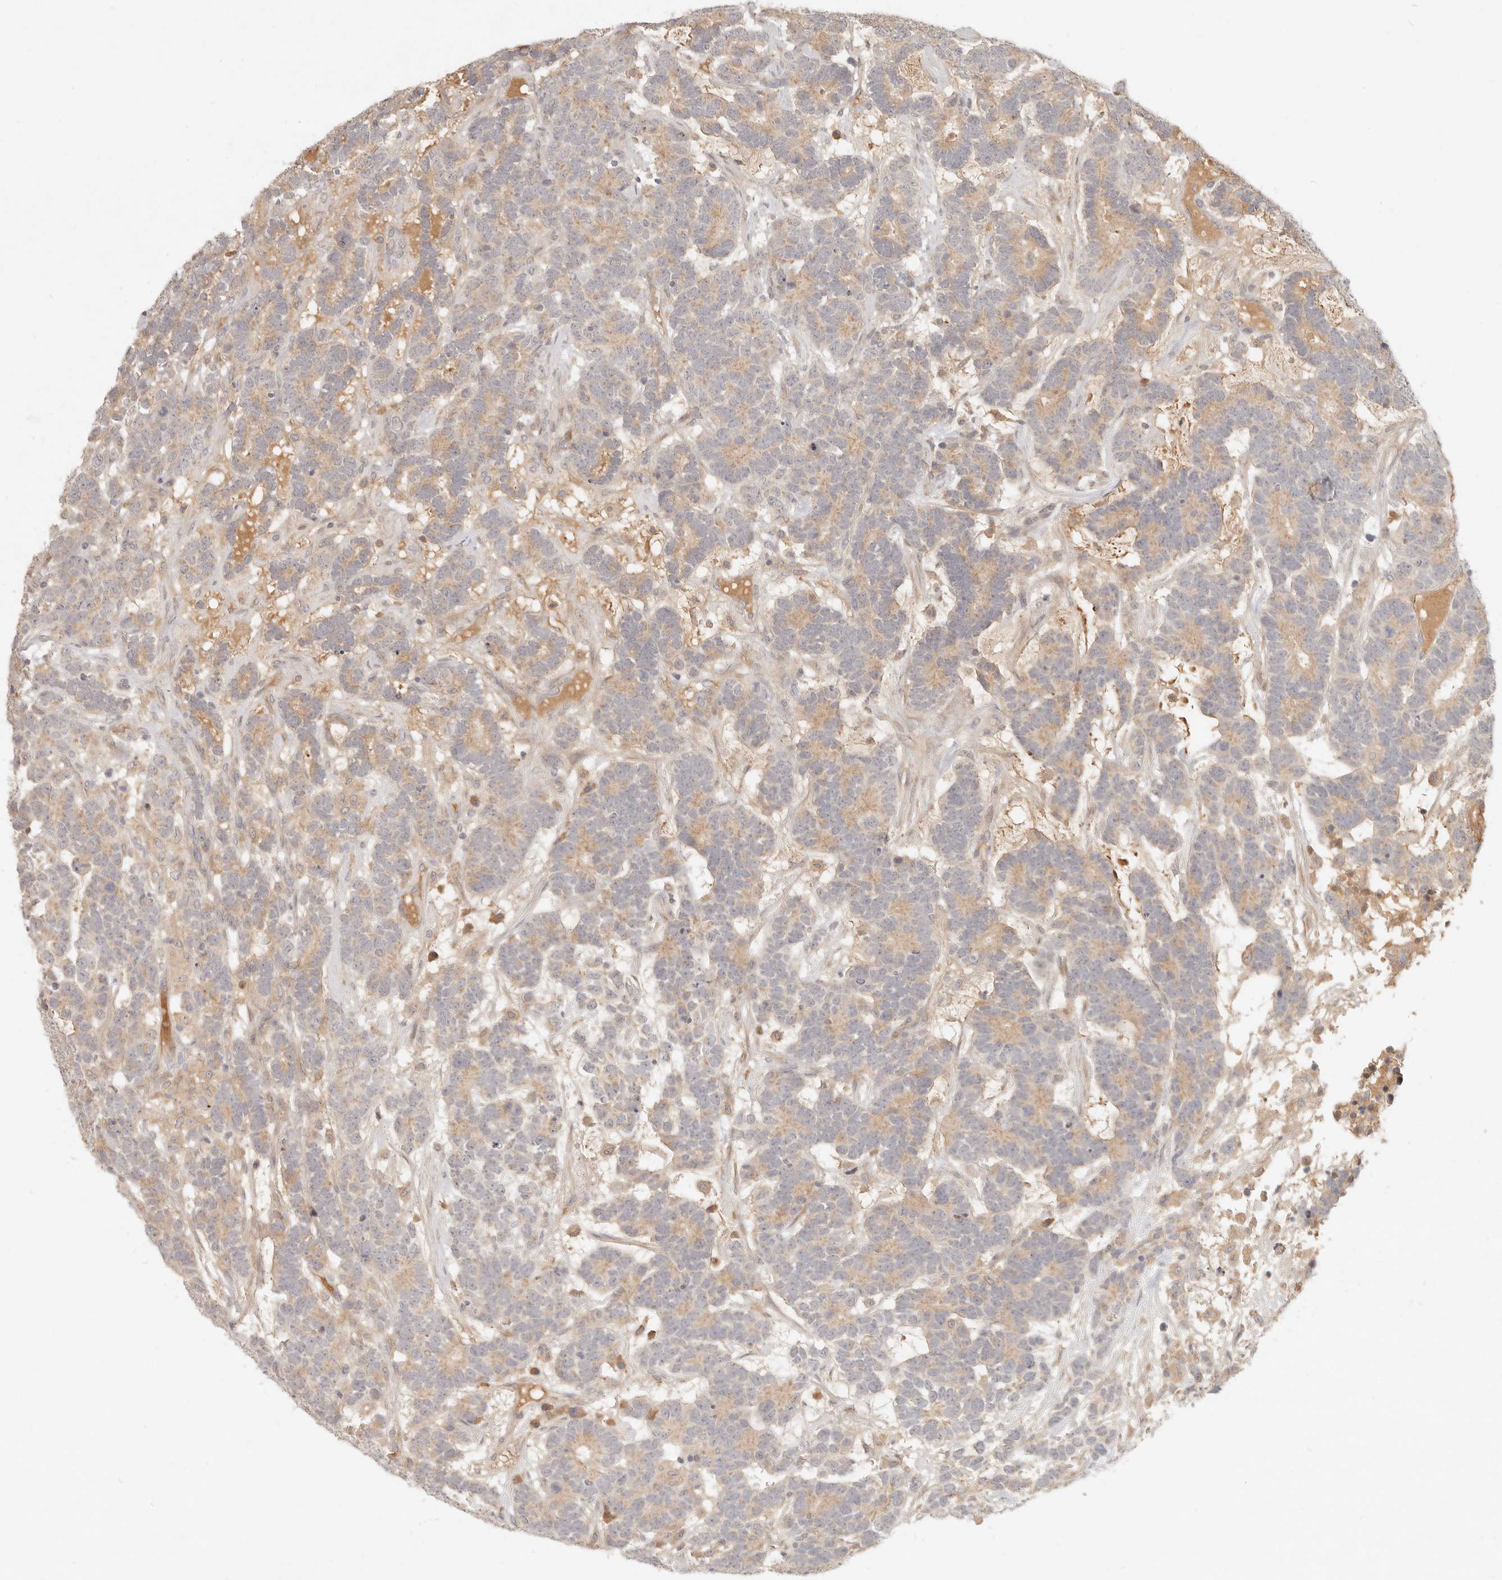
{"staining": {"intensity": "weak", "quantity": "25%-75%", "location": "cytoplasmic/membranous"}, "tissue": "testis cancer", "cell_type": "Tumor cells", "image_type": "cancer", "snomed": [{"axis": "morphology", "description": "Carcinoma, Embryonal, NOS"}, {"axis": "topography", "description": "Testis"}], "caption": "Brown immunohistochemical staining in testis cancer (embryonal carcinoma) exhibits weak cytoplasmic/membranous expression in approximately 25%-75% of tumor cells.", "gene": "UBXN11", "patient": {"sex": "male", "age": 26}}